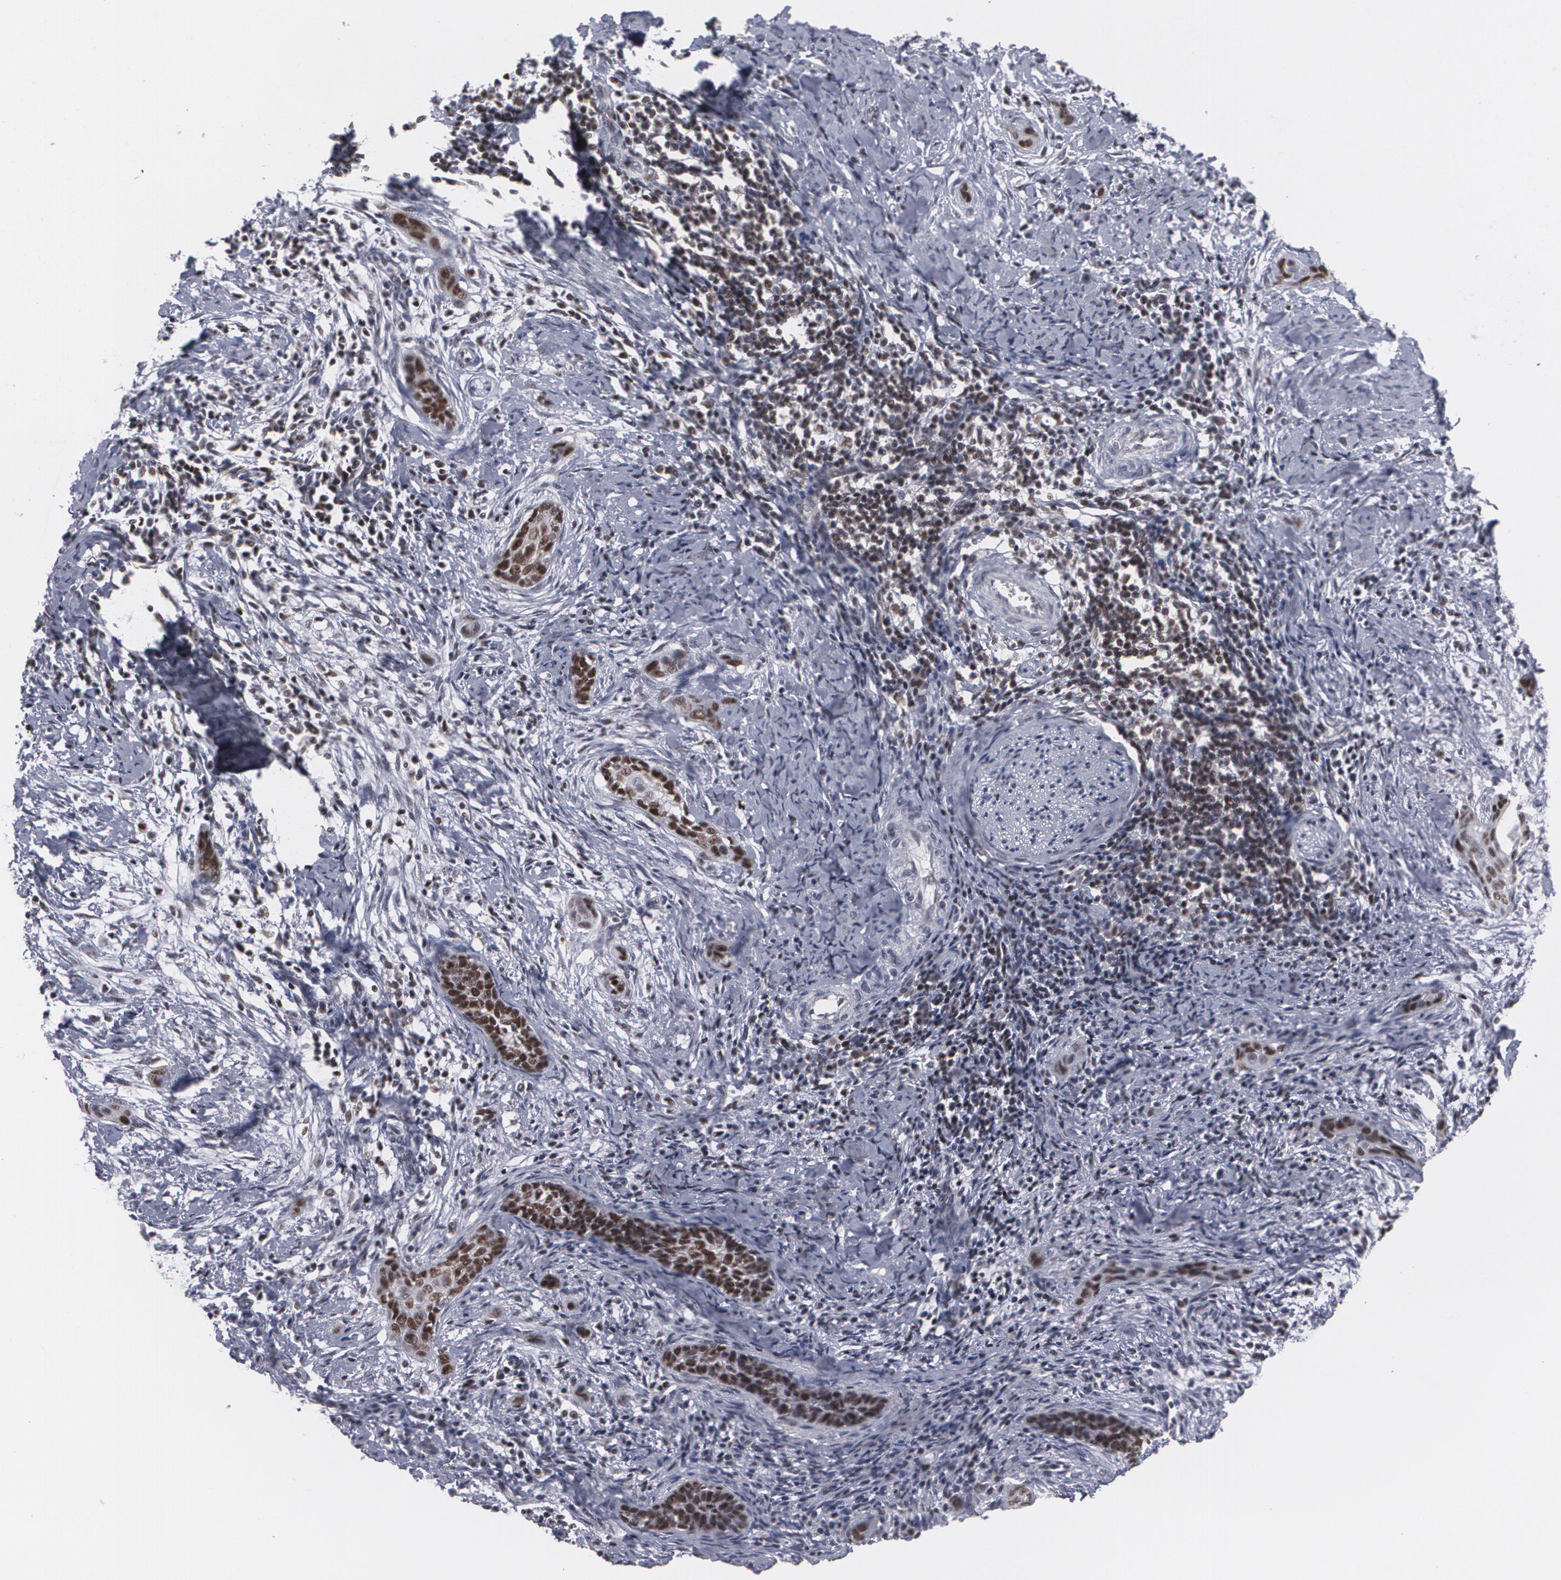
{"staining": {"intensity": "moderate", "quantity": ">75%", "location": "nuclear"}, "tissue": "cervical cancer", "cell_type": "Tumor cells", "image_type": "cancer", "snomed": [{"axis": "morphology", "description": "Squamous cell carcinoma, NOS"}, {"axis": "topography", "description": "Cervix"}], "caption": "High-magnification brightfield microscopy of cervical cancer (squamous cell carcinoma) stained with DAB (brown) and counterstained with hematoxylin (blue). tumor cells exhibit moderate nuclear staining is appreciated in approximately>75% of cells.", "gene": "MCL1", "patient": {"sex": "female", "age": 33}}